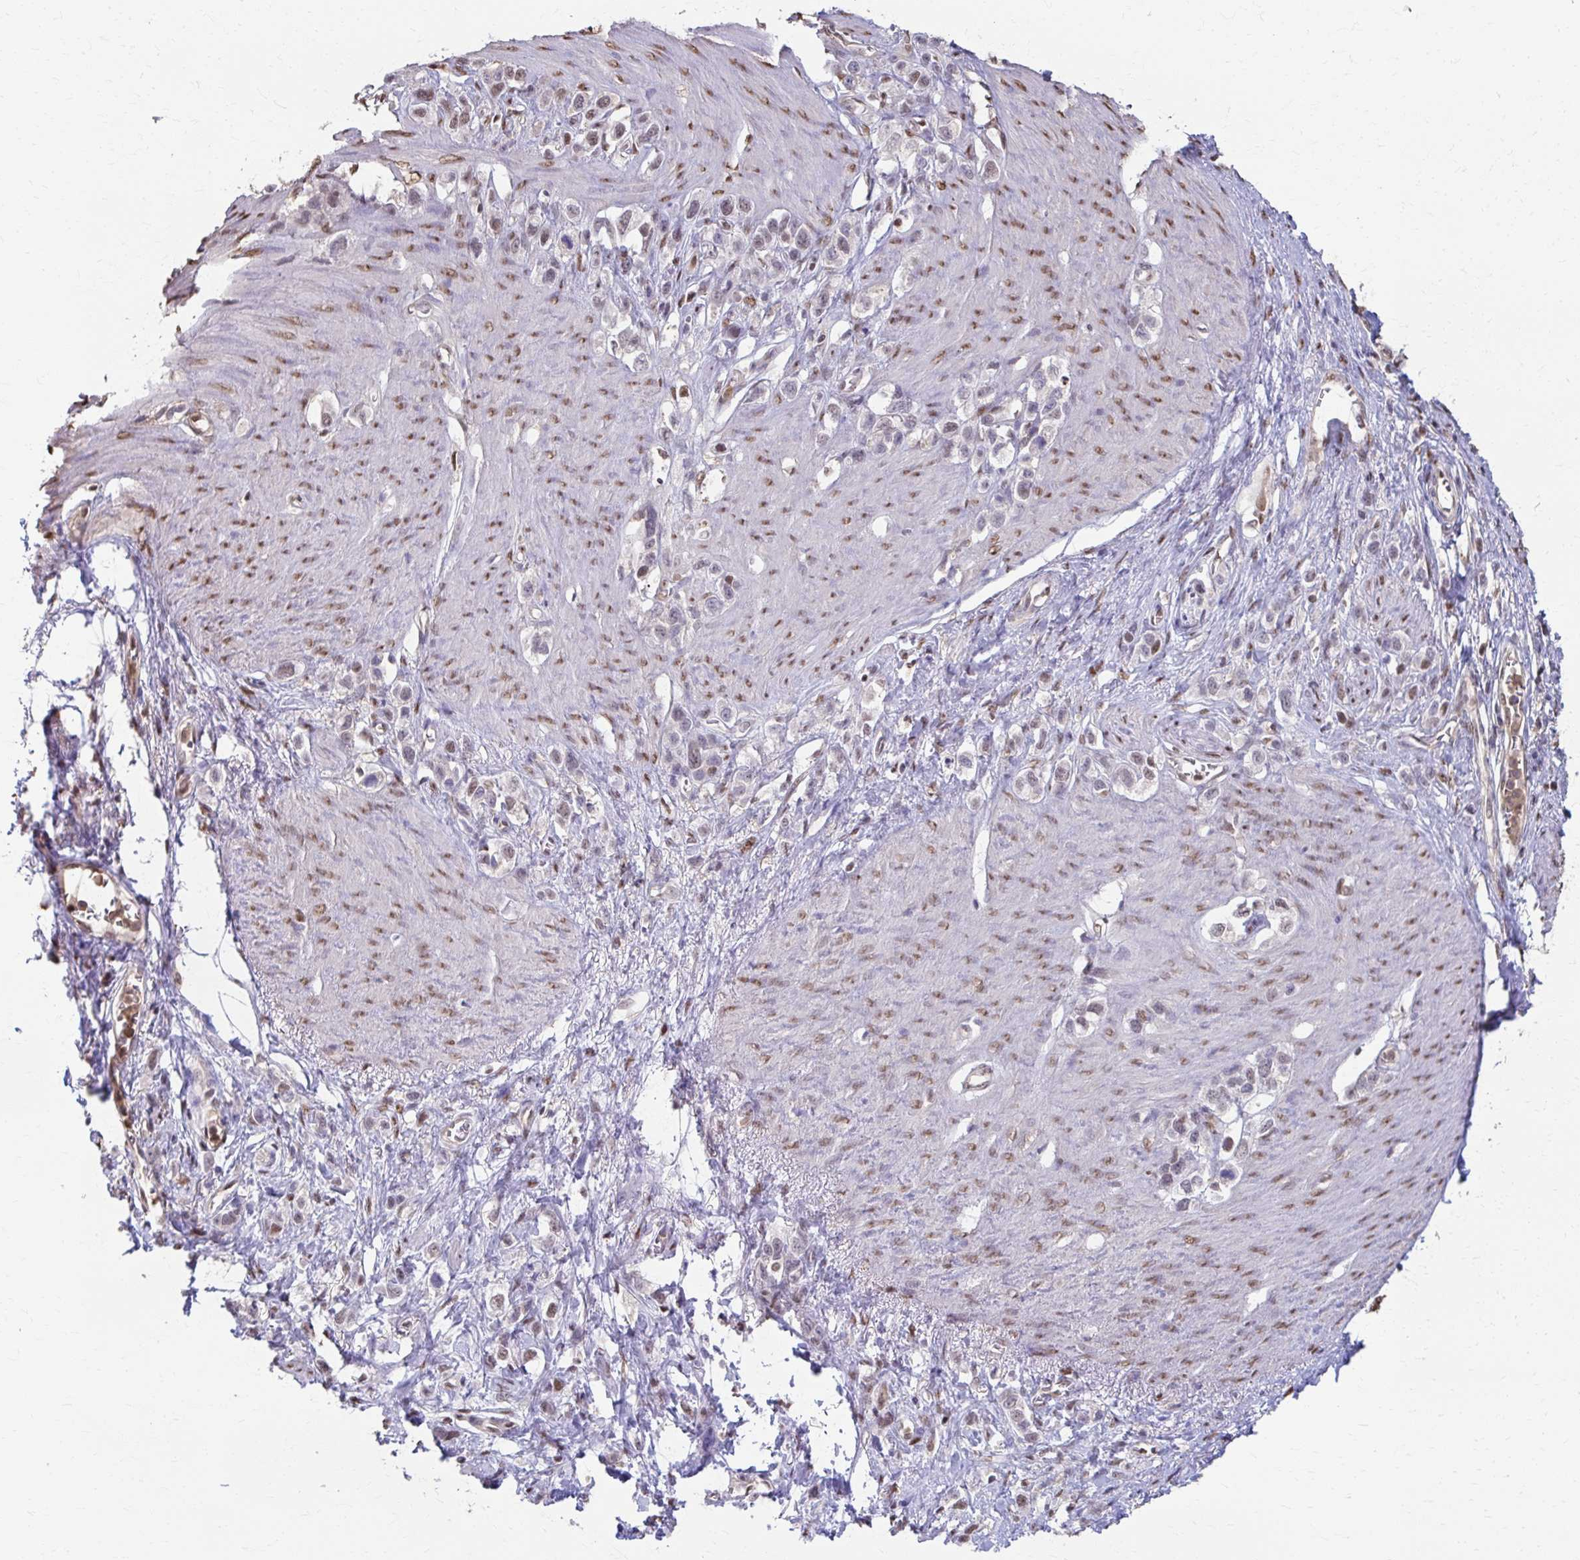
{"staining": {"intensity": "weak", "quantity": "25%-75%", "location": "nuclear"}, "tissue": "stomach cancer", "cell_type": "Tumor cells", "image_type": "cancer", "snomed": [{"axis": "morphology", "description": "Adenocarcinoma, NOS"}, {"axis": "topography", "description": "Stomach"}], "caption": "Tumor cells display weak nuclear expression in about 25%-75% of cells in stomach adenocarcinoma.", "gene": "ING4", "patient": {"sex": "female", "age": 65}}